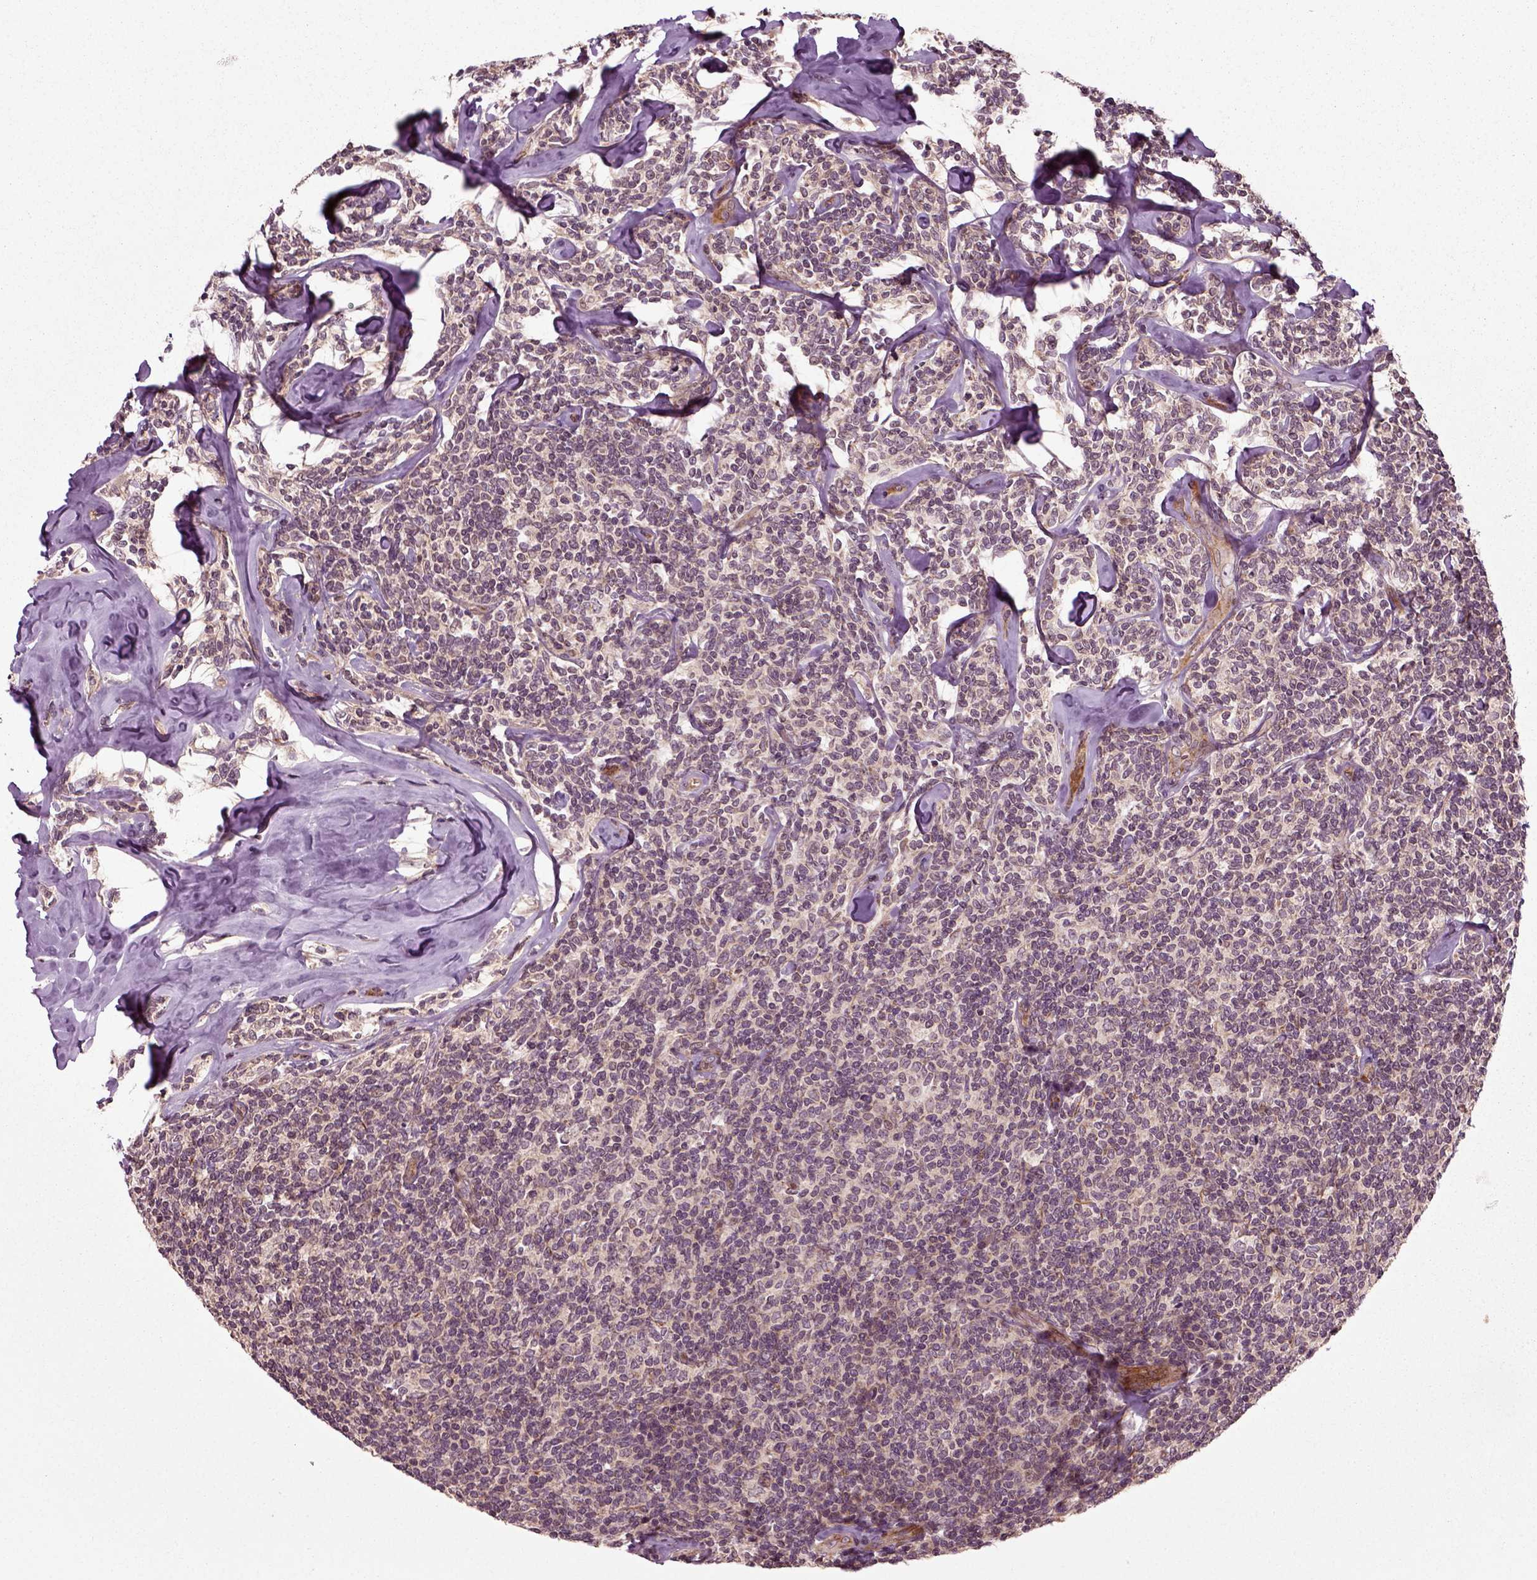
{"staining": {"intensity": "negative", "quantity": "none", "location": "none"}, "tissue": "lymphoma", "cell_type": "Tumor cells", "image_type": "cancer", "snomed": [{"axis": "morphology", "description": "Malignant lymphoma, non-Hodgkin's type, Low grade"}, {"axis": "topography", "description": "Lymph node"}], "caption": "This is an IHC photomicrograph of human malignant lymphoma, non-Hodgkin's type (low-grade). There is no positivity in tumor cells.", "gene": "PLCD3", "patient": {"sex": "female", "age": 56}}